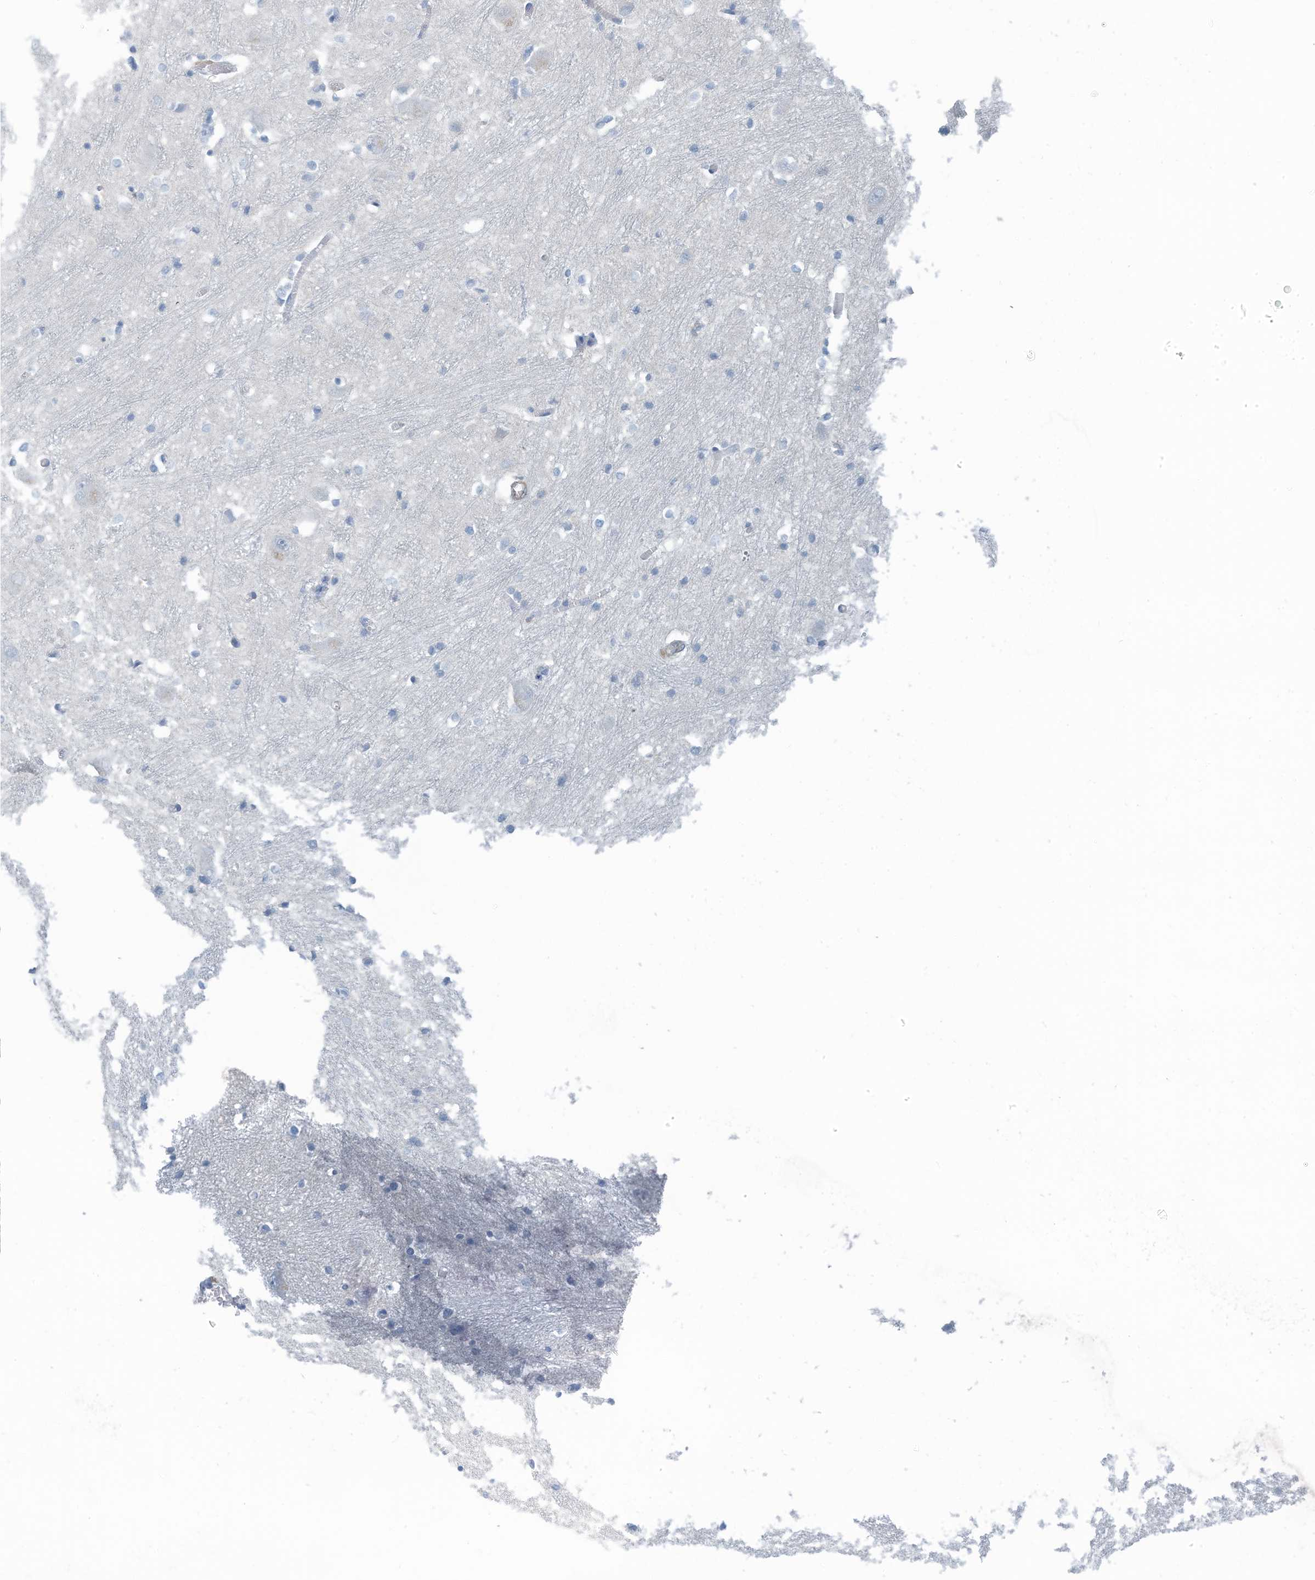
{"staining": {"intensity": "negative", "quantity": "none", "location": "none"}, "tissue": "caudate", "cell_type": "Glial cells", "image_type": "normal", "snomed": [{"axis": "morphology", "description": "Normal tissue, NOS"}, {"axis": "topography", "description": "Lateral ventricle wall"}], "caption": "Photomicrograph shows no significant protein expression in glial cells of benign caudate. The staining is performed using DAB brown chromogen with nuclei counter-stained in using hematoxylin.", "gene": "ZNF846", "patient": {"sex": "male", "age": 37}}